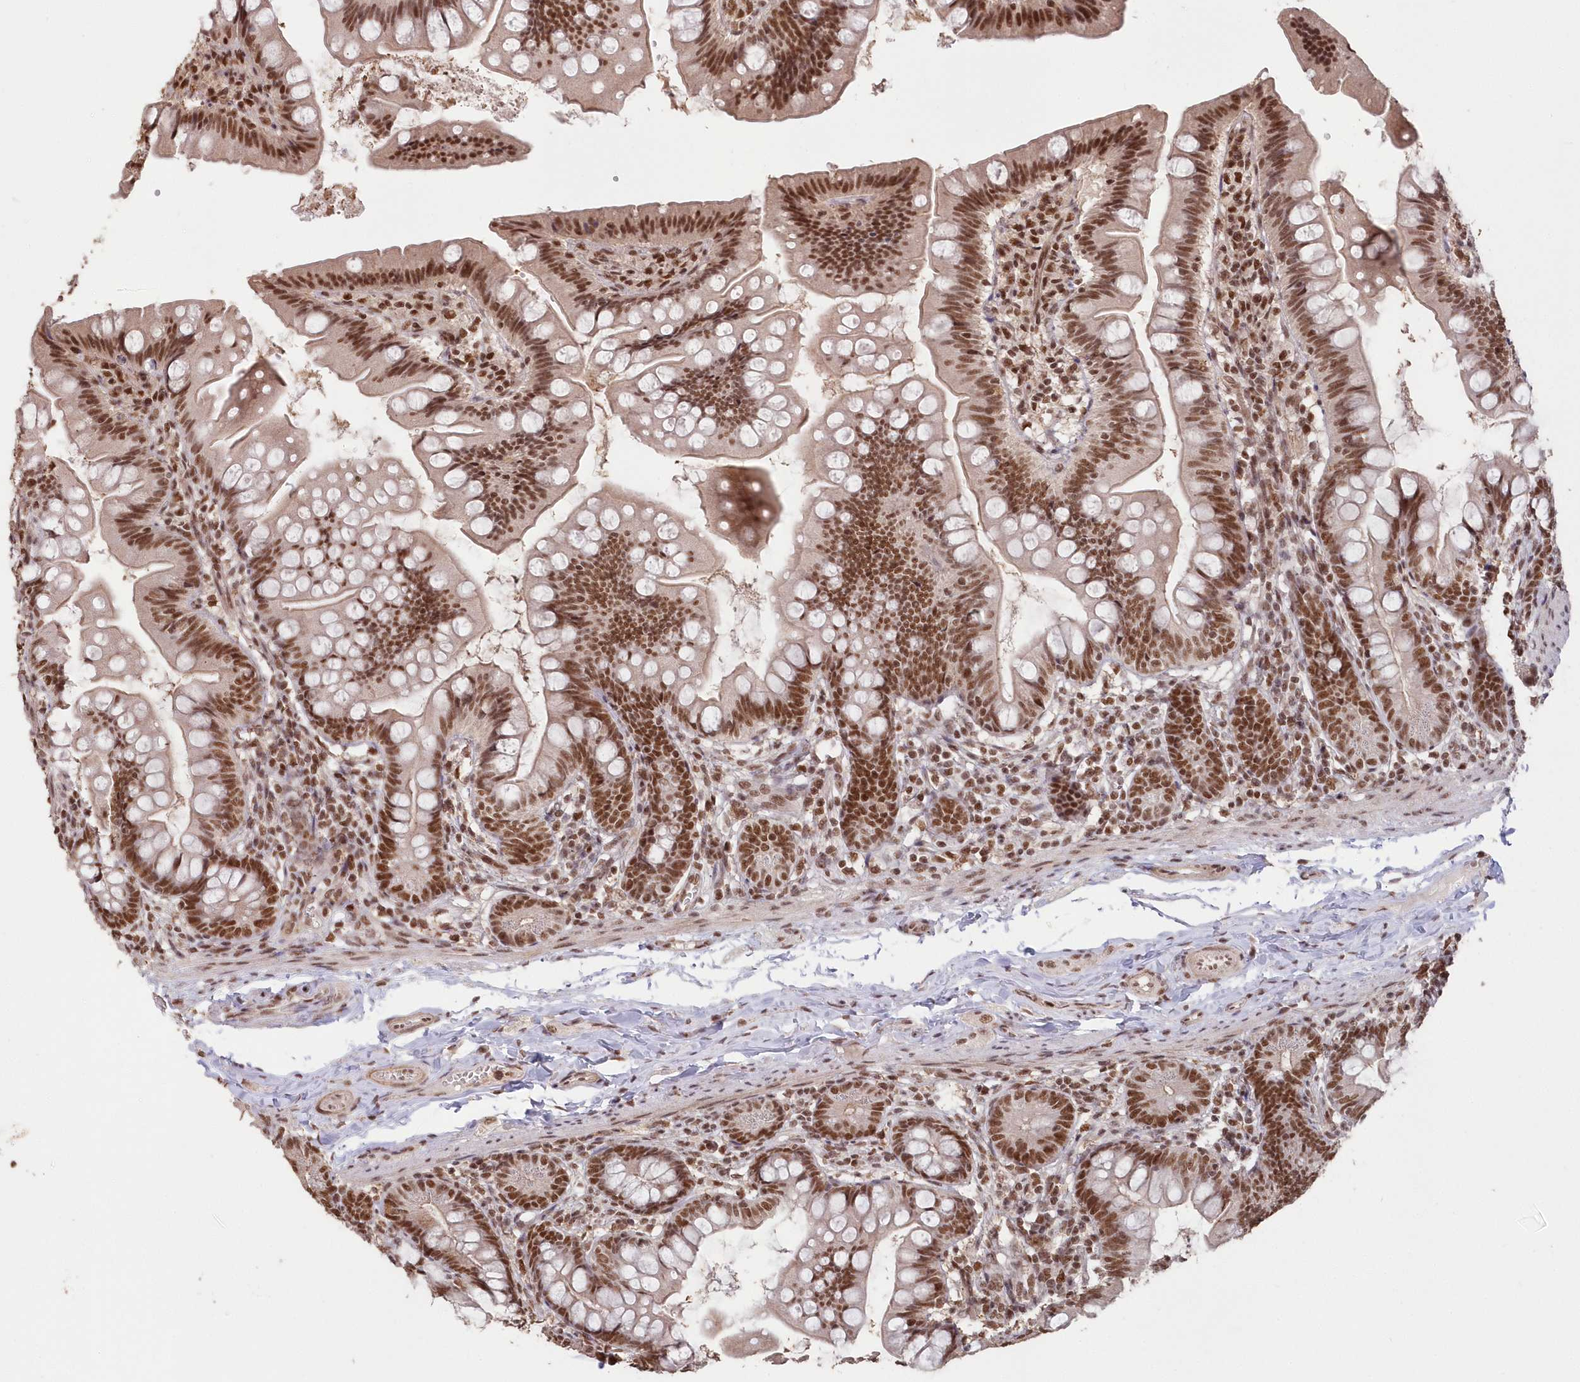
{"staining": {"intensity": "strong", "quantity": ">75%", "location": "nuclear"}, "tissue": "small intestine", "cell_type": "Glandular cells", "image_type": "normal", "snomed": [{"axis": "morphology", "description": "Normal tissue, NOS"}, {"axis": "topography", "description": "Small intestine"}], "caption": "Small intestine was stained to show a protein in brown. There is high levels of strong nuclear expression in about >75% of glandular cells. (brown staining indicates protein expression, while blue staining denotes nuclei).", "gene": "PDS5A", "patient": {"sex": "male", "age": 7}}